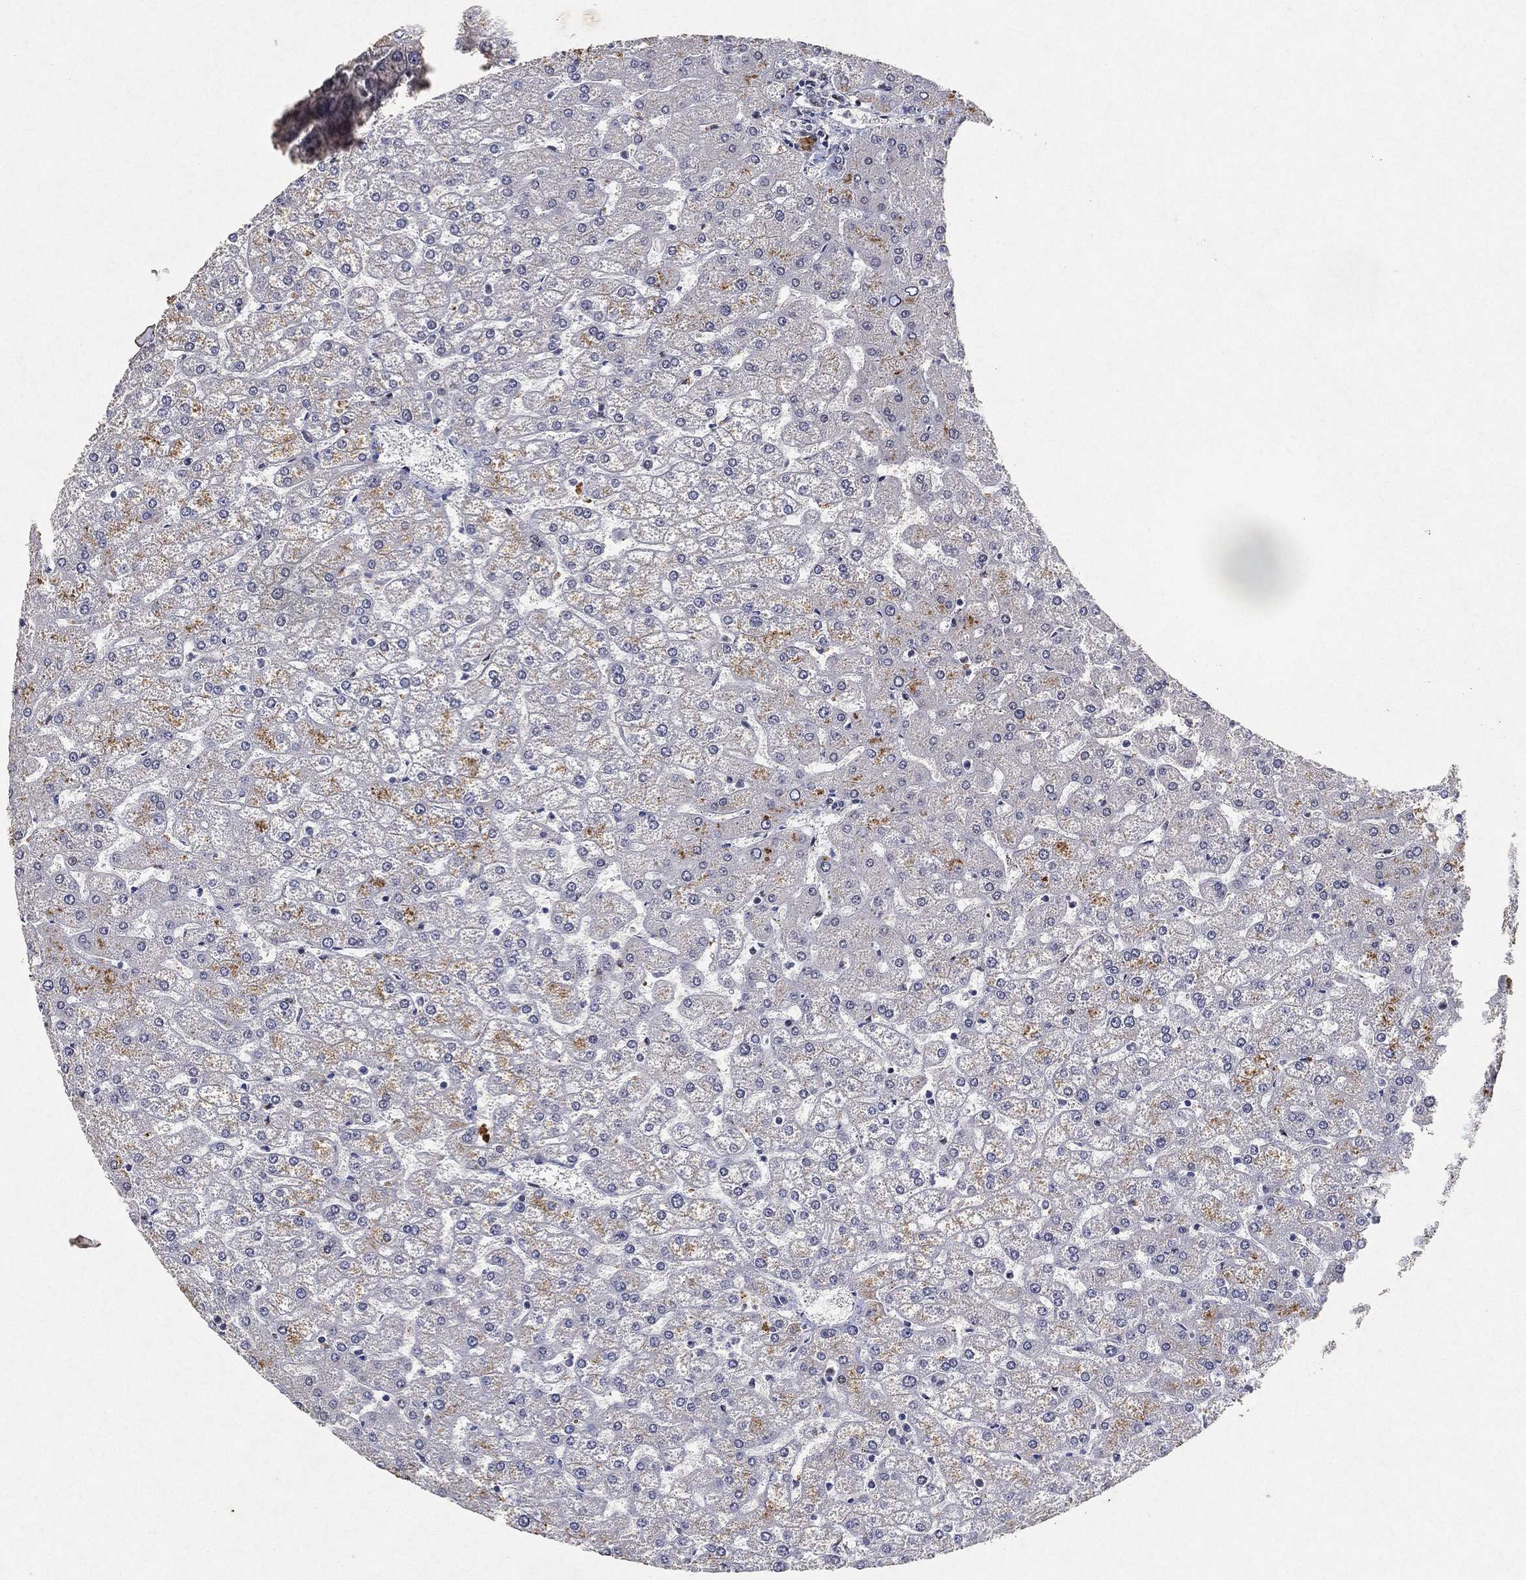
{"staining": {"intensity": "weak", "quantity": "<25%", "location": "nuclear"}, "tissue": "liver", "cell_type": "Cholangiocytes", "image_type": "normal", "snomed": [{"axis": "morphology", "description": "Normal tissue, NOS"}, {"axis": "topography", "description": "Liver"}], "caption": "This is an immunohistochemistry histopathology image of unremarkable liver. There is no expression in cholangiocytes.", "gene": "DDX27", "patient": {"sex": "female", "age": 32}}